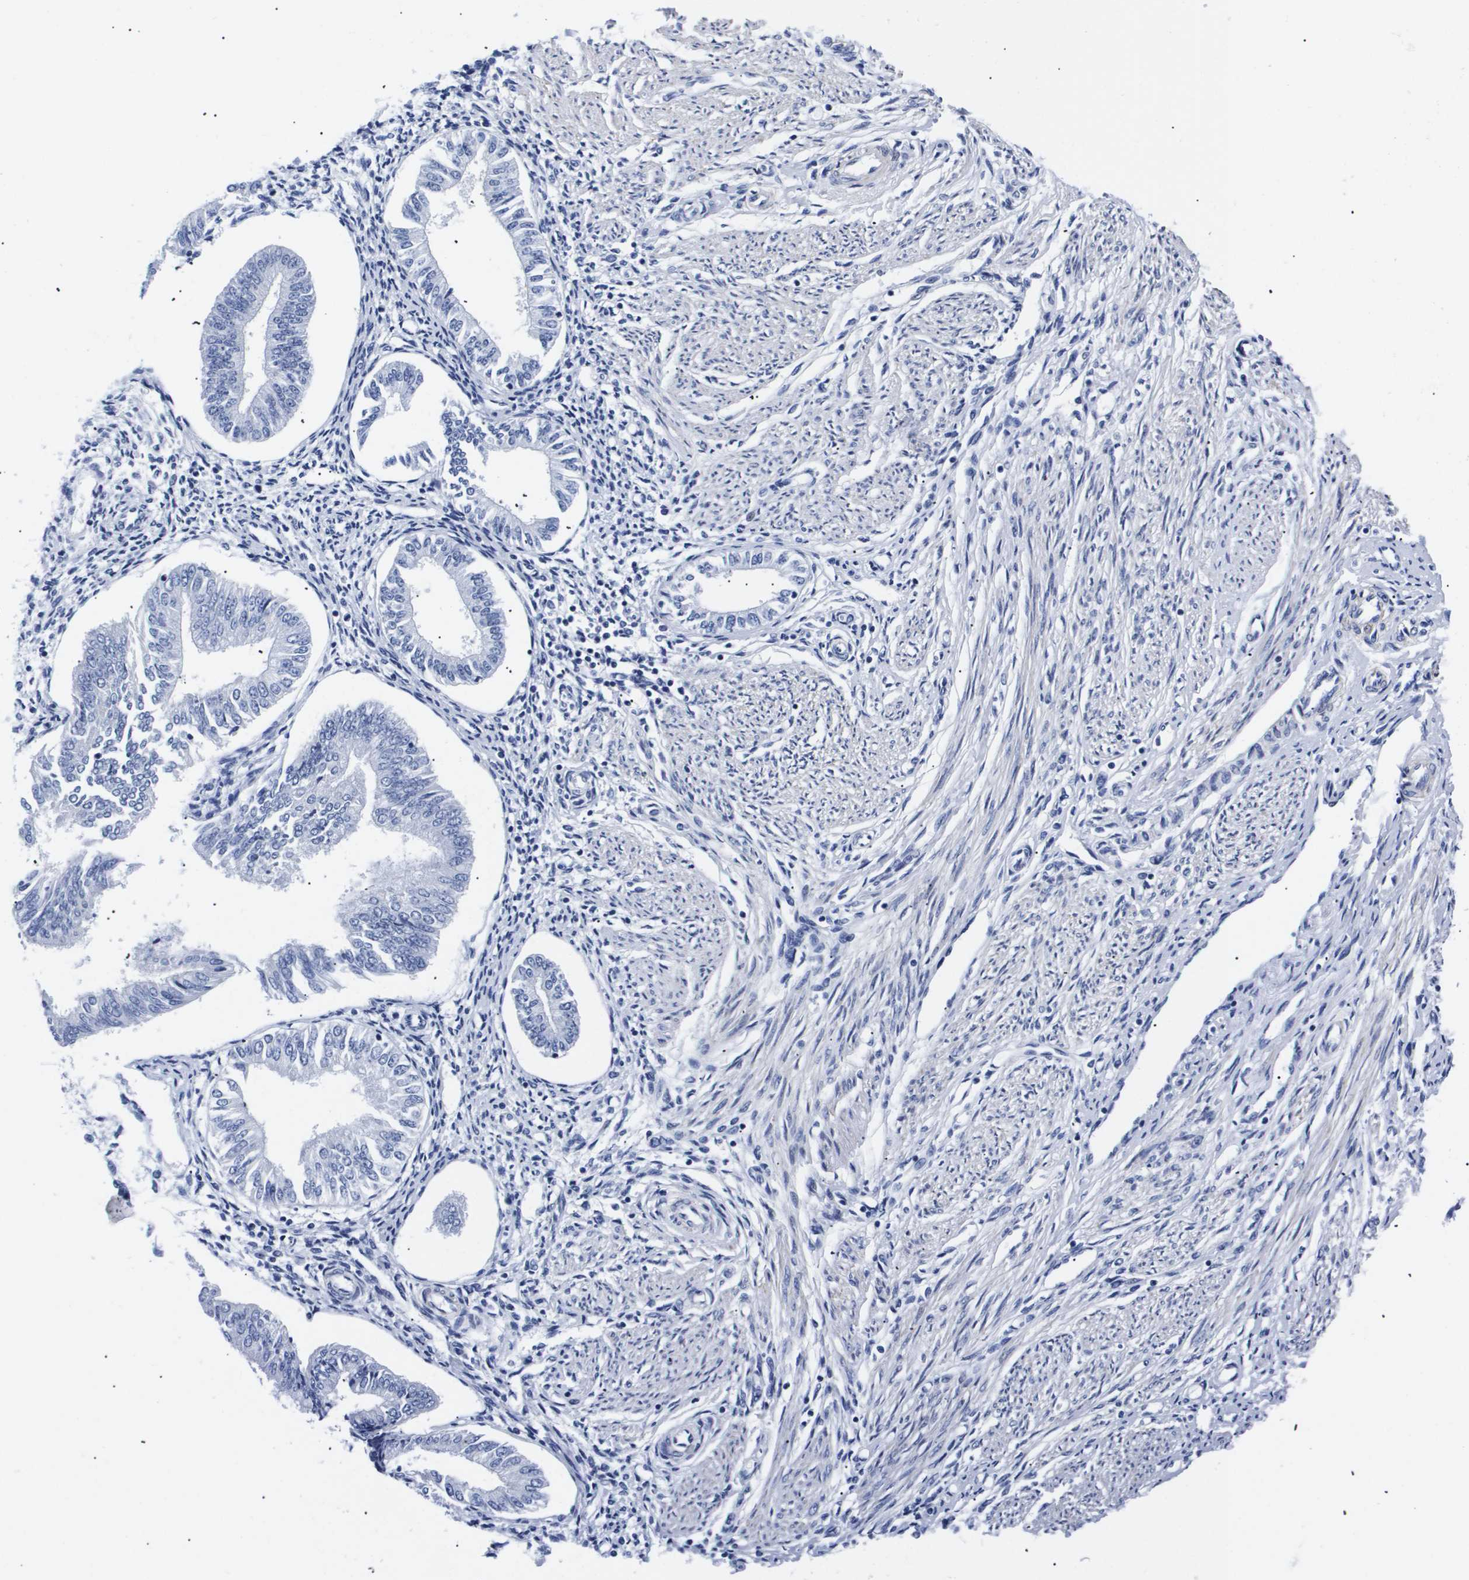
{"staining": {"intensity": "negative", "quantity": "none", "location": "none"}, "tissue": "endometrium", "cell_type": "Cells in endometrial stroma", "image_type": "normal", "snomed": [{"axis": "morphology", "description": "Normal tissue, NOS"}, {"axis": "topography", "description": "Endometrium"}], "caption": "Immunohistochemistry of benign endometrium reveals no staining in cells in endometrial stroma.", "gene": "SHD", "patient": {"sex": "female", "age": 50}}